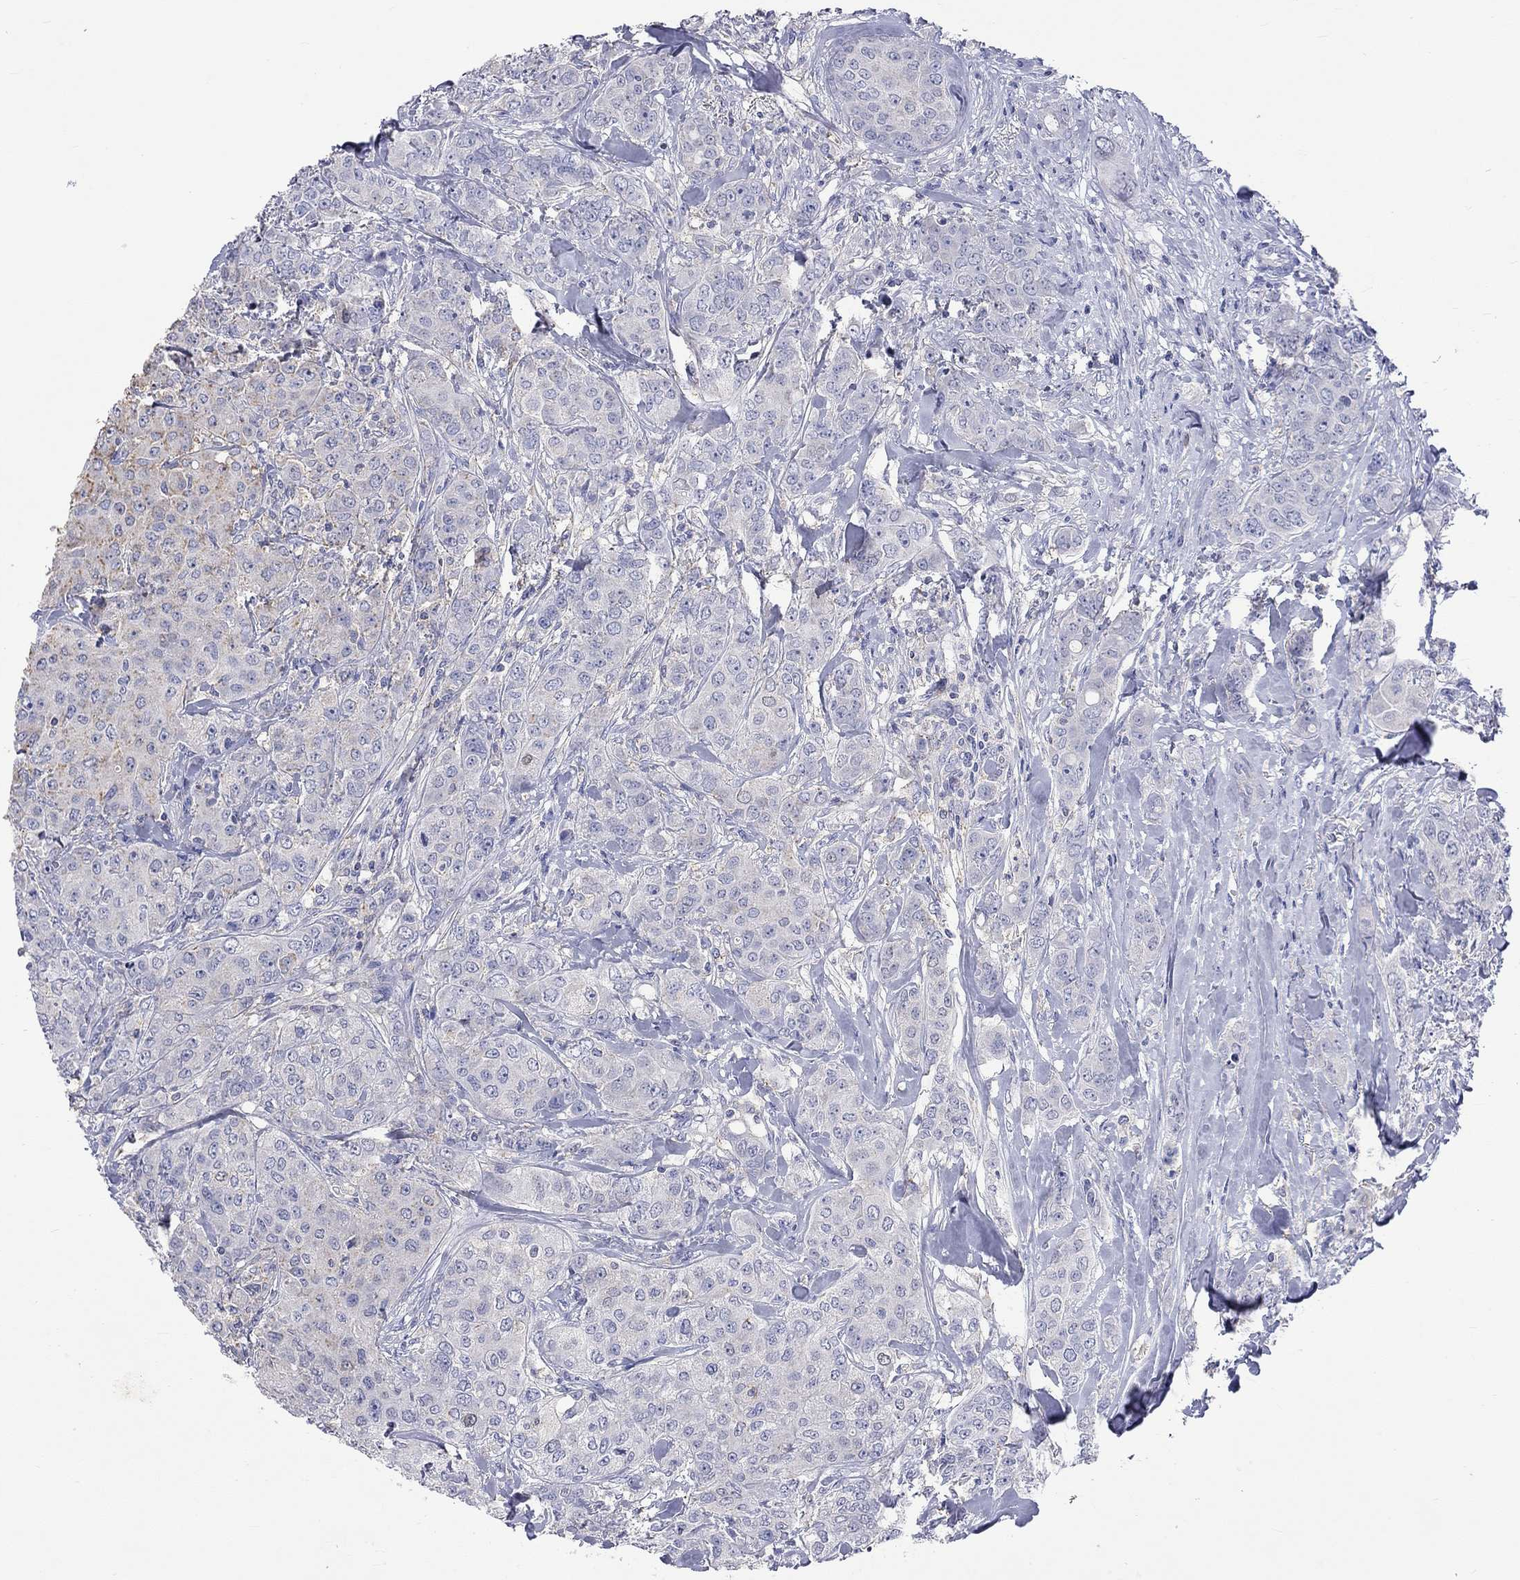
{"staining": {"intensity": "weak", "quantity": "<25%", "location": "cytoplasmic/membranous"}, "tissue": "breast cancer", "cell_type": "Tumor cells", "image_type": "cancer", "snomed": [{"axis": "morphology", "description": "Duct carcinoma"}, {"axis": "topography", "description": "Breast"}], "caption": "High magnification brightfield microscopy of invasive ductal carcinoma (breast) stained with DAB (brown) and counterstained with hematoxylin (blue): tumor cells show no significant staining.", "gene": "LRFN4", "patient": {"sex": "female", "age": 43}}